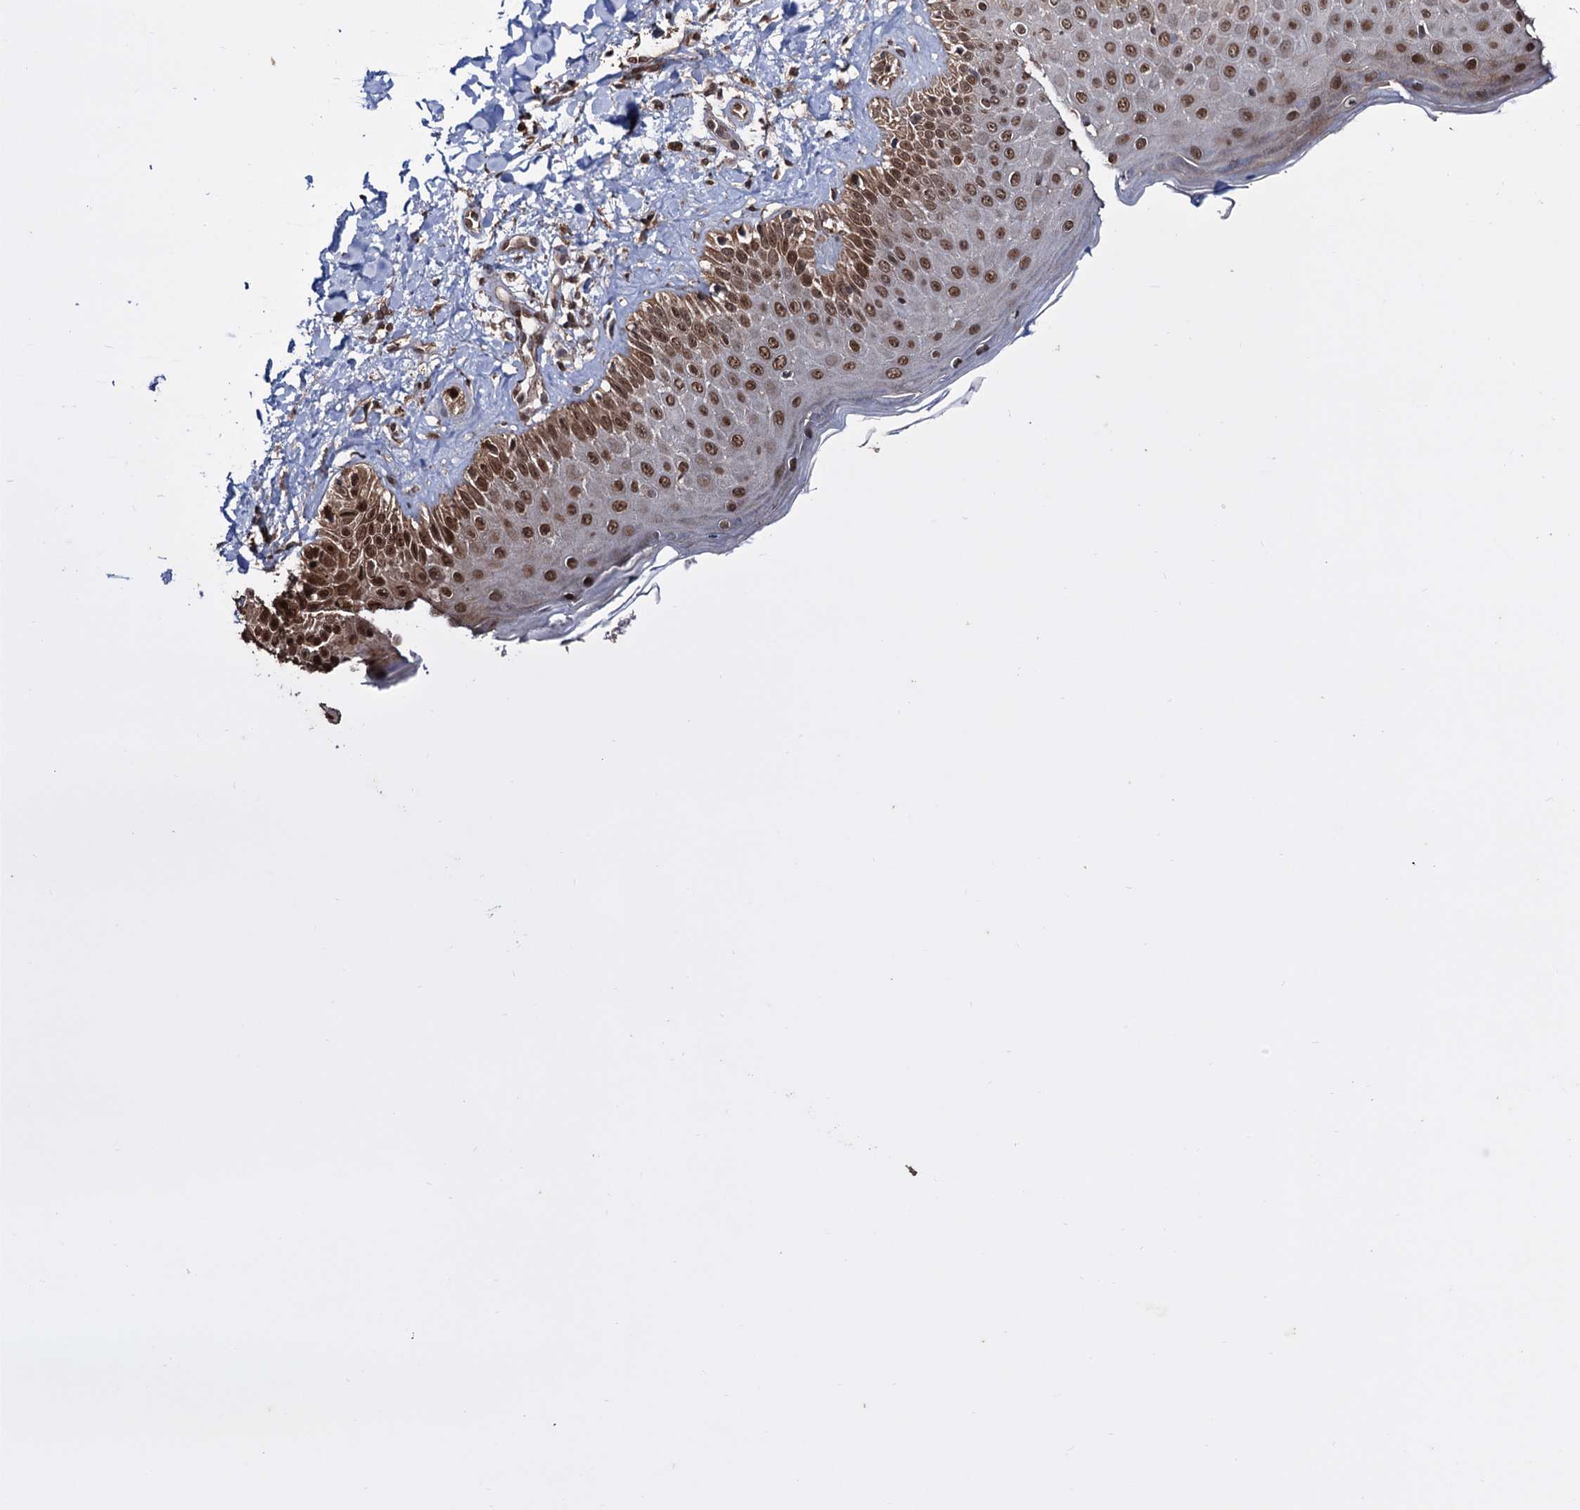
{"staining": {"intensity": "strong", "quantity": ">75%", "location": "nuclear"}, "tissue": "skin", "cell_type": "Fibroblasts", "image_type": "normal", "snomed": [{"axis": "morphology", "description": "Normal tissue, NOS"}, {"axis": "topography", "description": "Skin"}], "caption": "Skin stained for a protein (brown) demonstrates strong nuclear positive positivity in about >75% of fibroblasts.", "gene": "KLF5", "patient": {"sex": "male", "age": 52}}